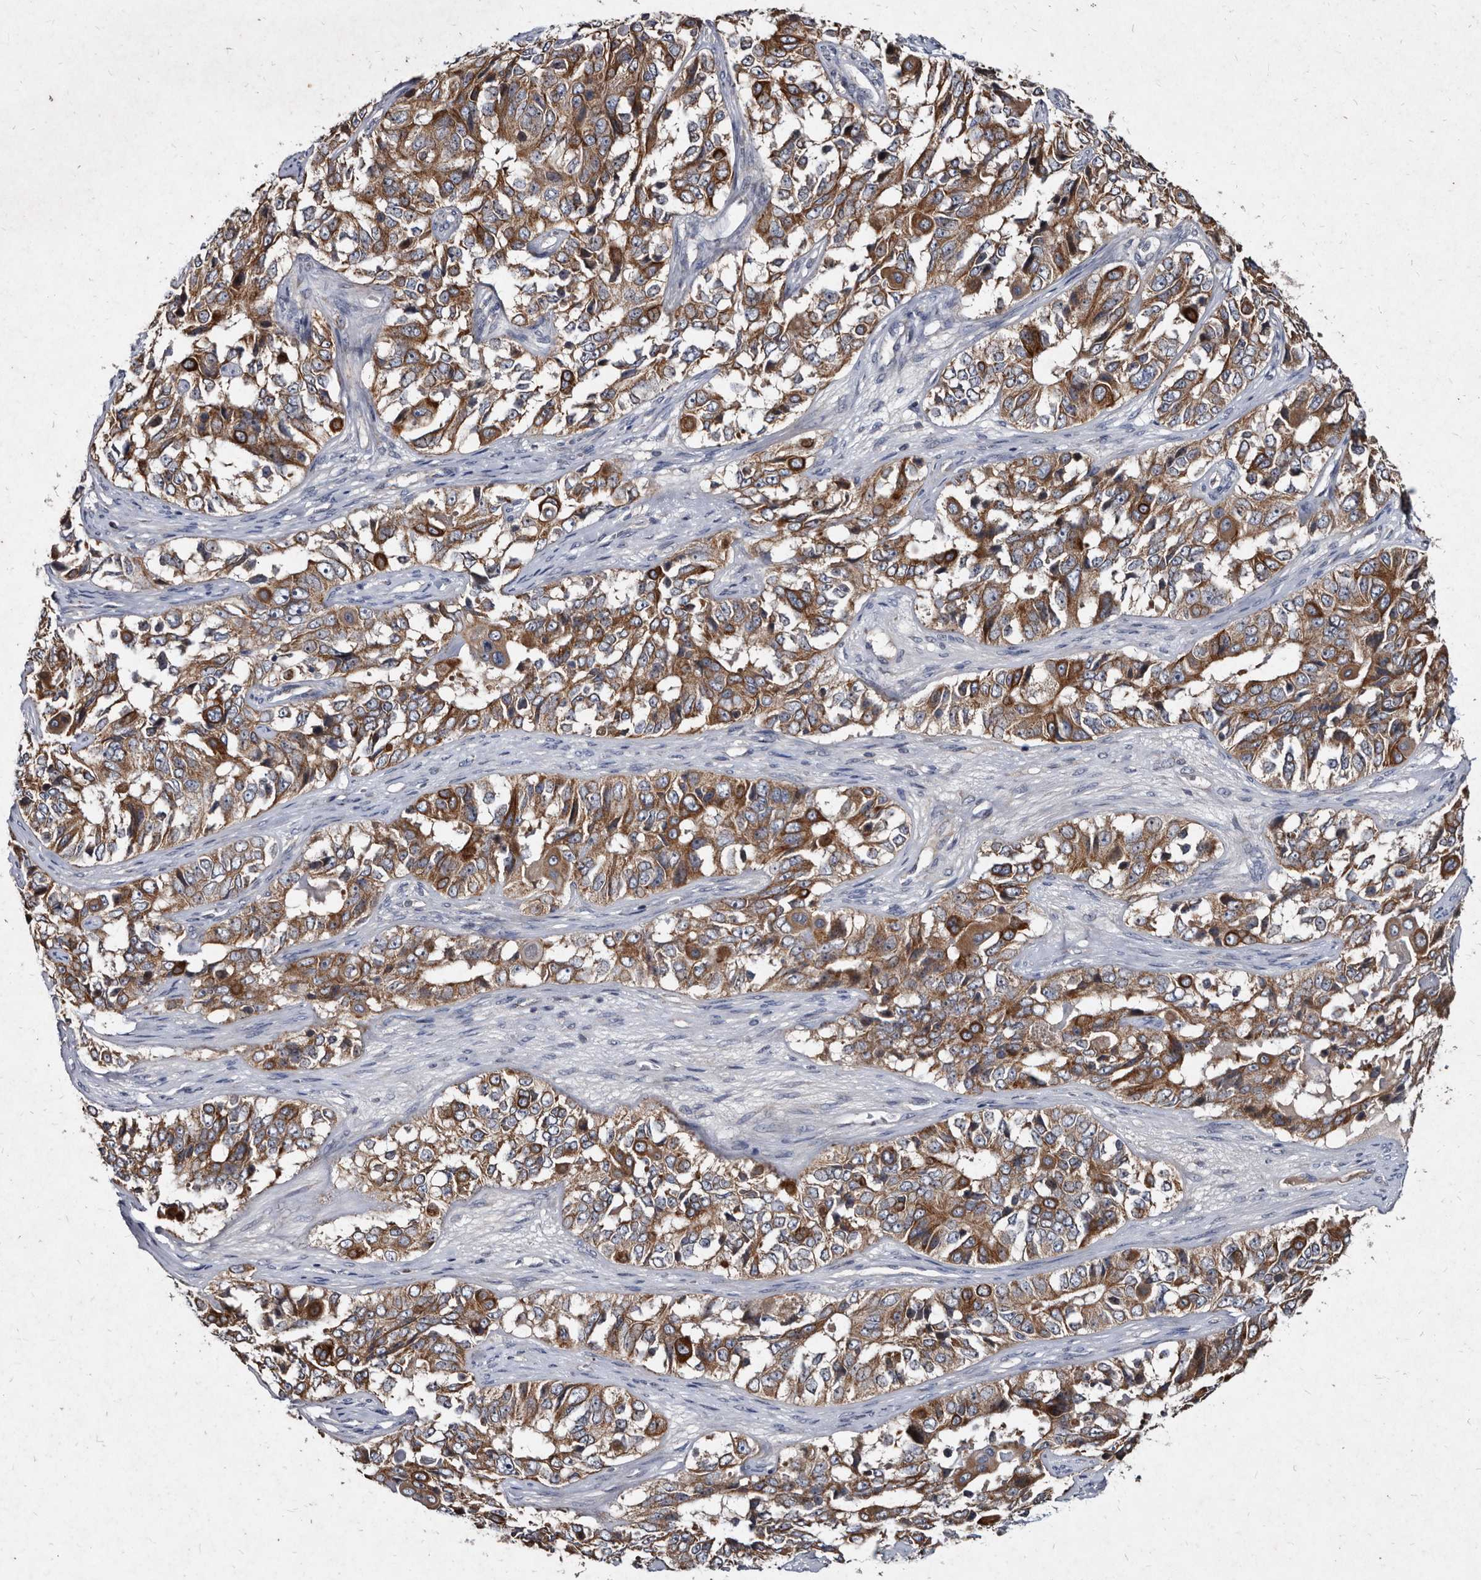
{"staining": {"intensity": "moderate", "quantity": ">75%", "location": "cytoplasmic/membranous"}, "tissue": "ovarian cancer", "cell_type": "Tumor cells", "image_type": "cancer", "snomed": [{"axis": "morphology", "description": "Carcinoma, endometroid"}, {"axis": "topography", "description": "Ovary"}], "caption": "High-power microscopy captured an IHC micrograph of endometroid carcinoma (ovarian), revealing moderate cytoplasmic/membranous expression in approximately >75% of tumor cells.", "gene": "YPEL3", "patient": {"sex": "female", "age": 51}}